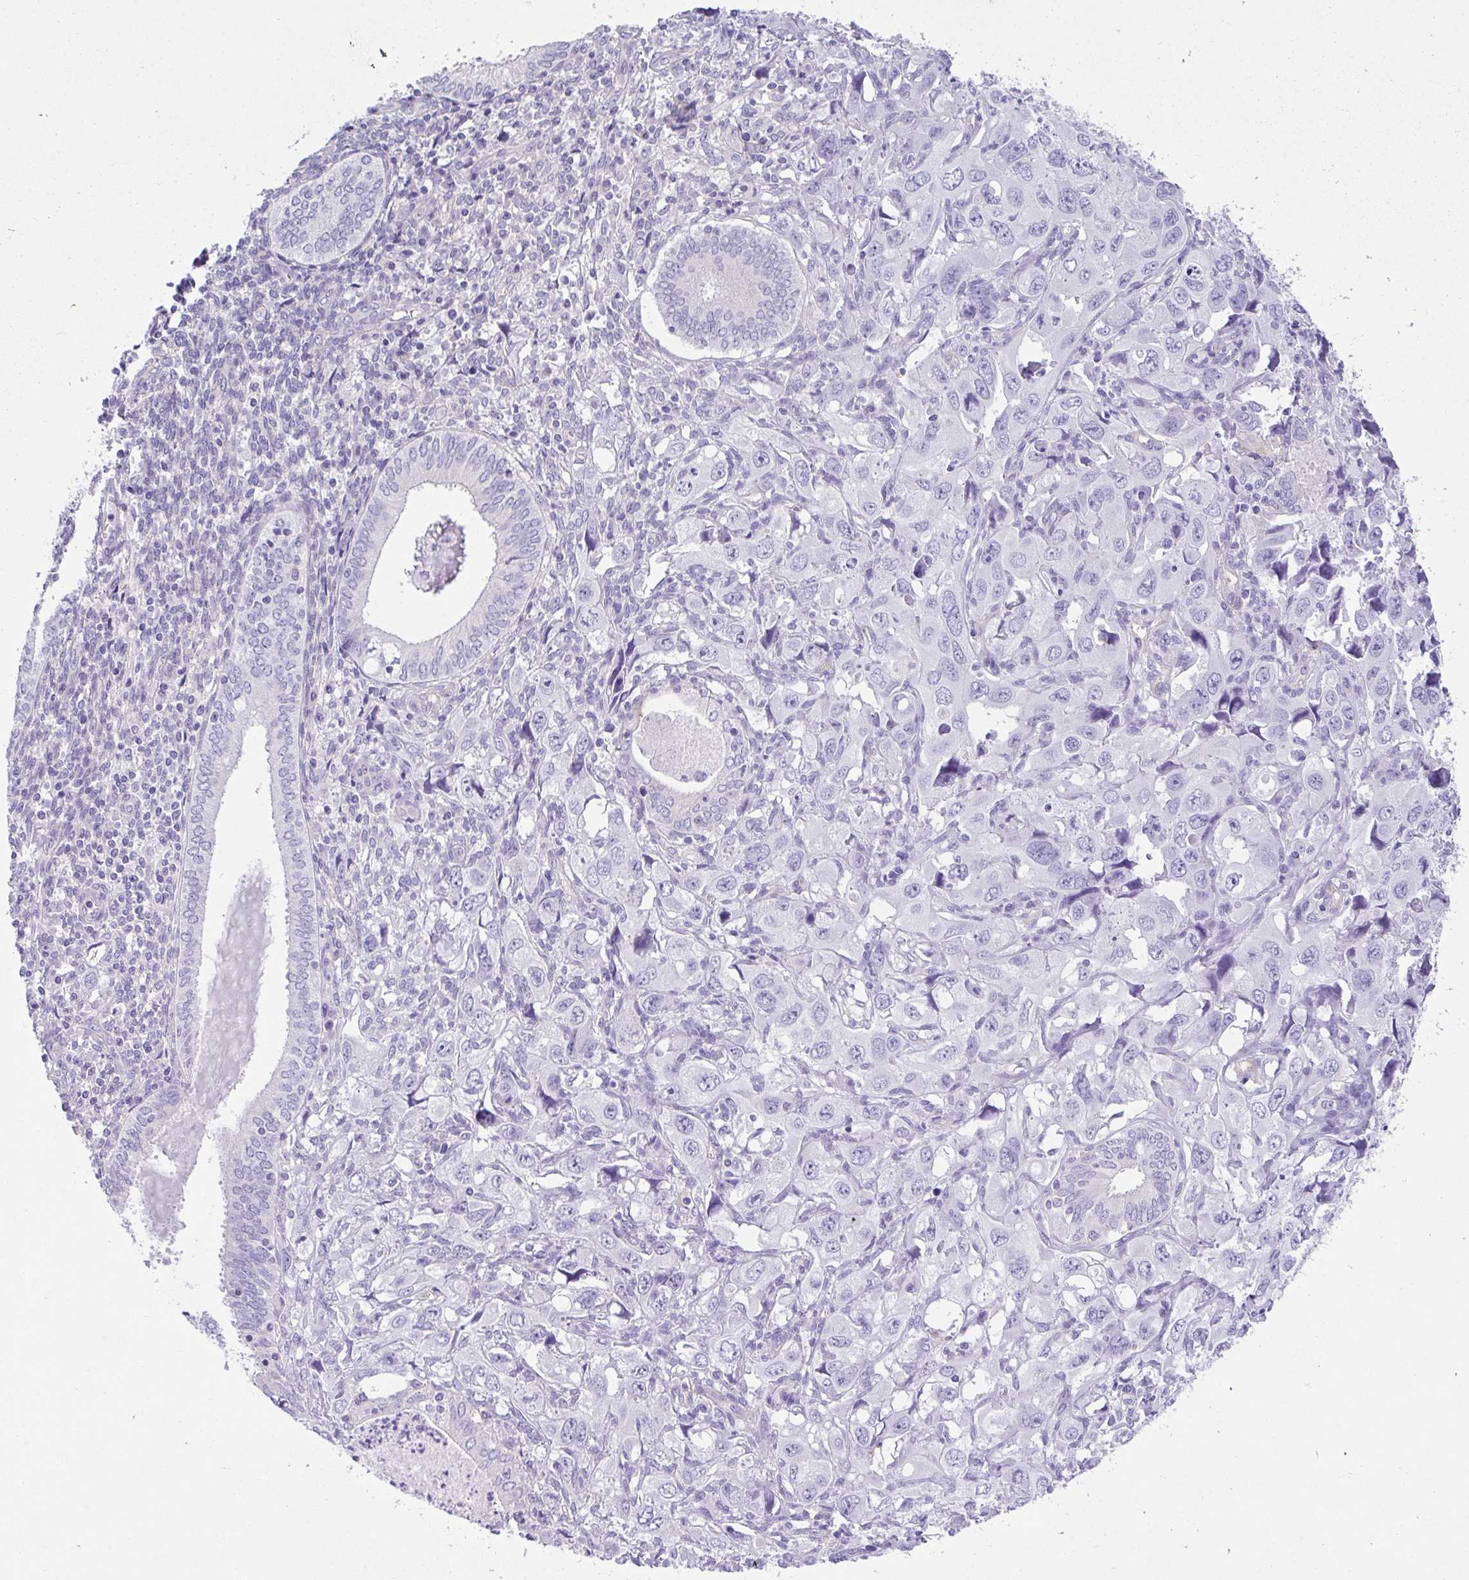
{"staining": {"intensity": "negative", "quantity": "none", "location": "none"}, "tissue": "endometrial cancer", "cell_type": "Tumor cells", "image_type": "cancer", "snomed": [{"axis": "morphology", "description": "Adenocarcinoma, NOS"}, {"axis": "topography", "description": "Uterus"}], "caption": "Immunohistochemical staining of human endometrial adenocarcinoma displays no significant expression in tumor cells.", "gene": "PLPPR3", "patient": {"sex": "female", "age": 62}}